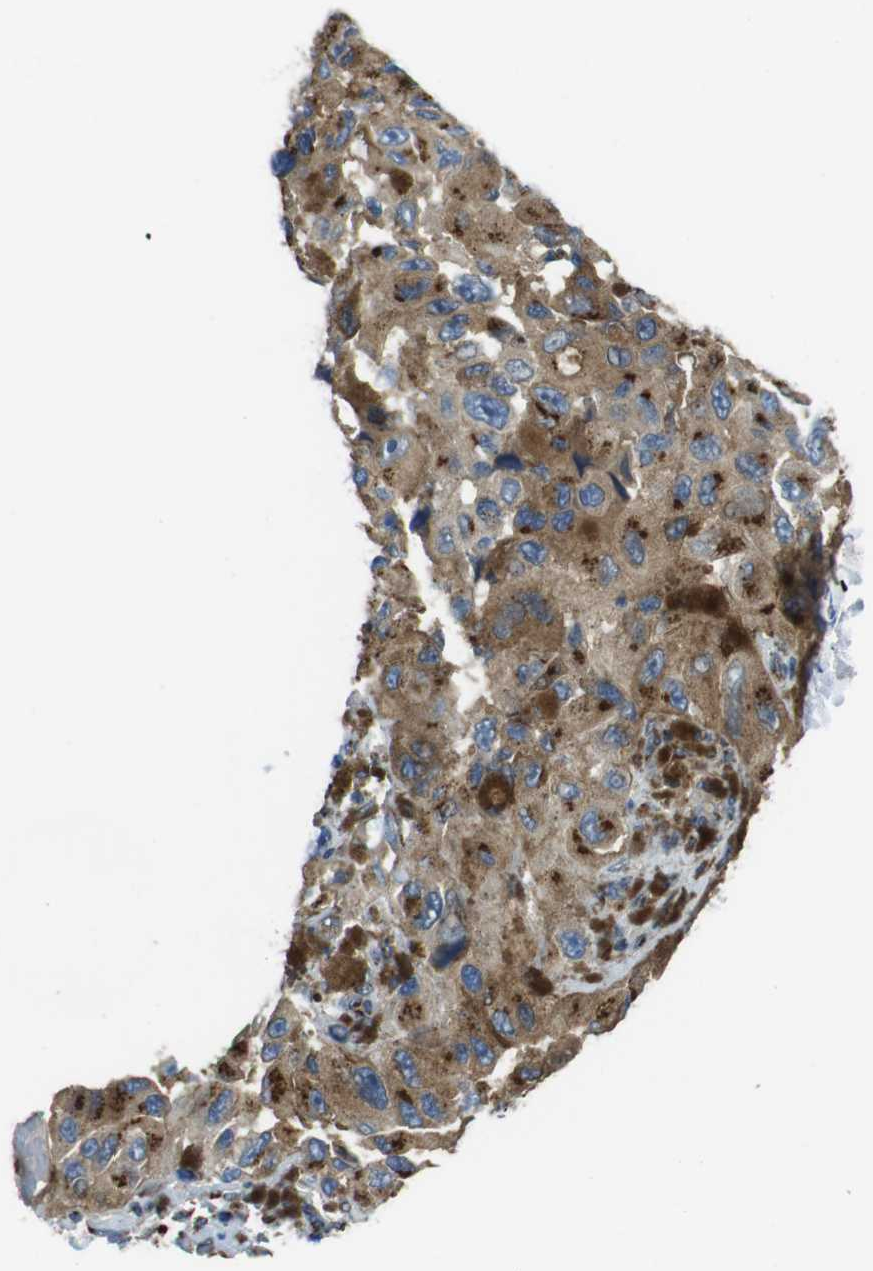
{"staining": {"intensity": "moderate", "quantity": "25%-75%", "location": "cytoplasmic/membranous"}, "tissue": "melanoma", "cell_type": "Tumor cells", "image_type": "cancer", "snomed": [{"axis": "morphology", "description": "Malignant melanoma, NOS"}, {"axis": "topography", "description": "Skin"}], "caption": "A brown stain labels moderate cytoplasmic/membranous expression of a protein in malignant melanoma tumor cells.", "gene": "RAB6A", "patient": {"sex": "female", "age": 73}}